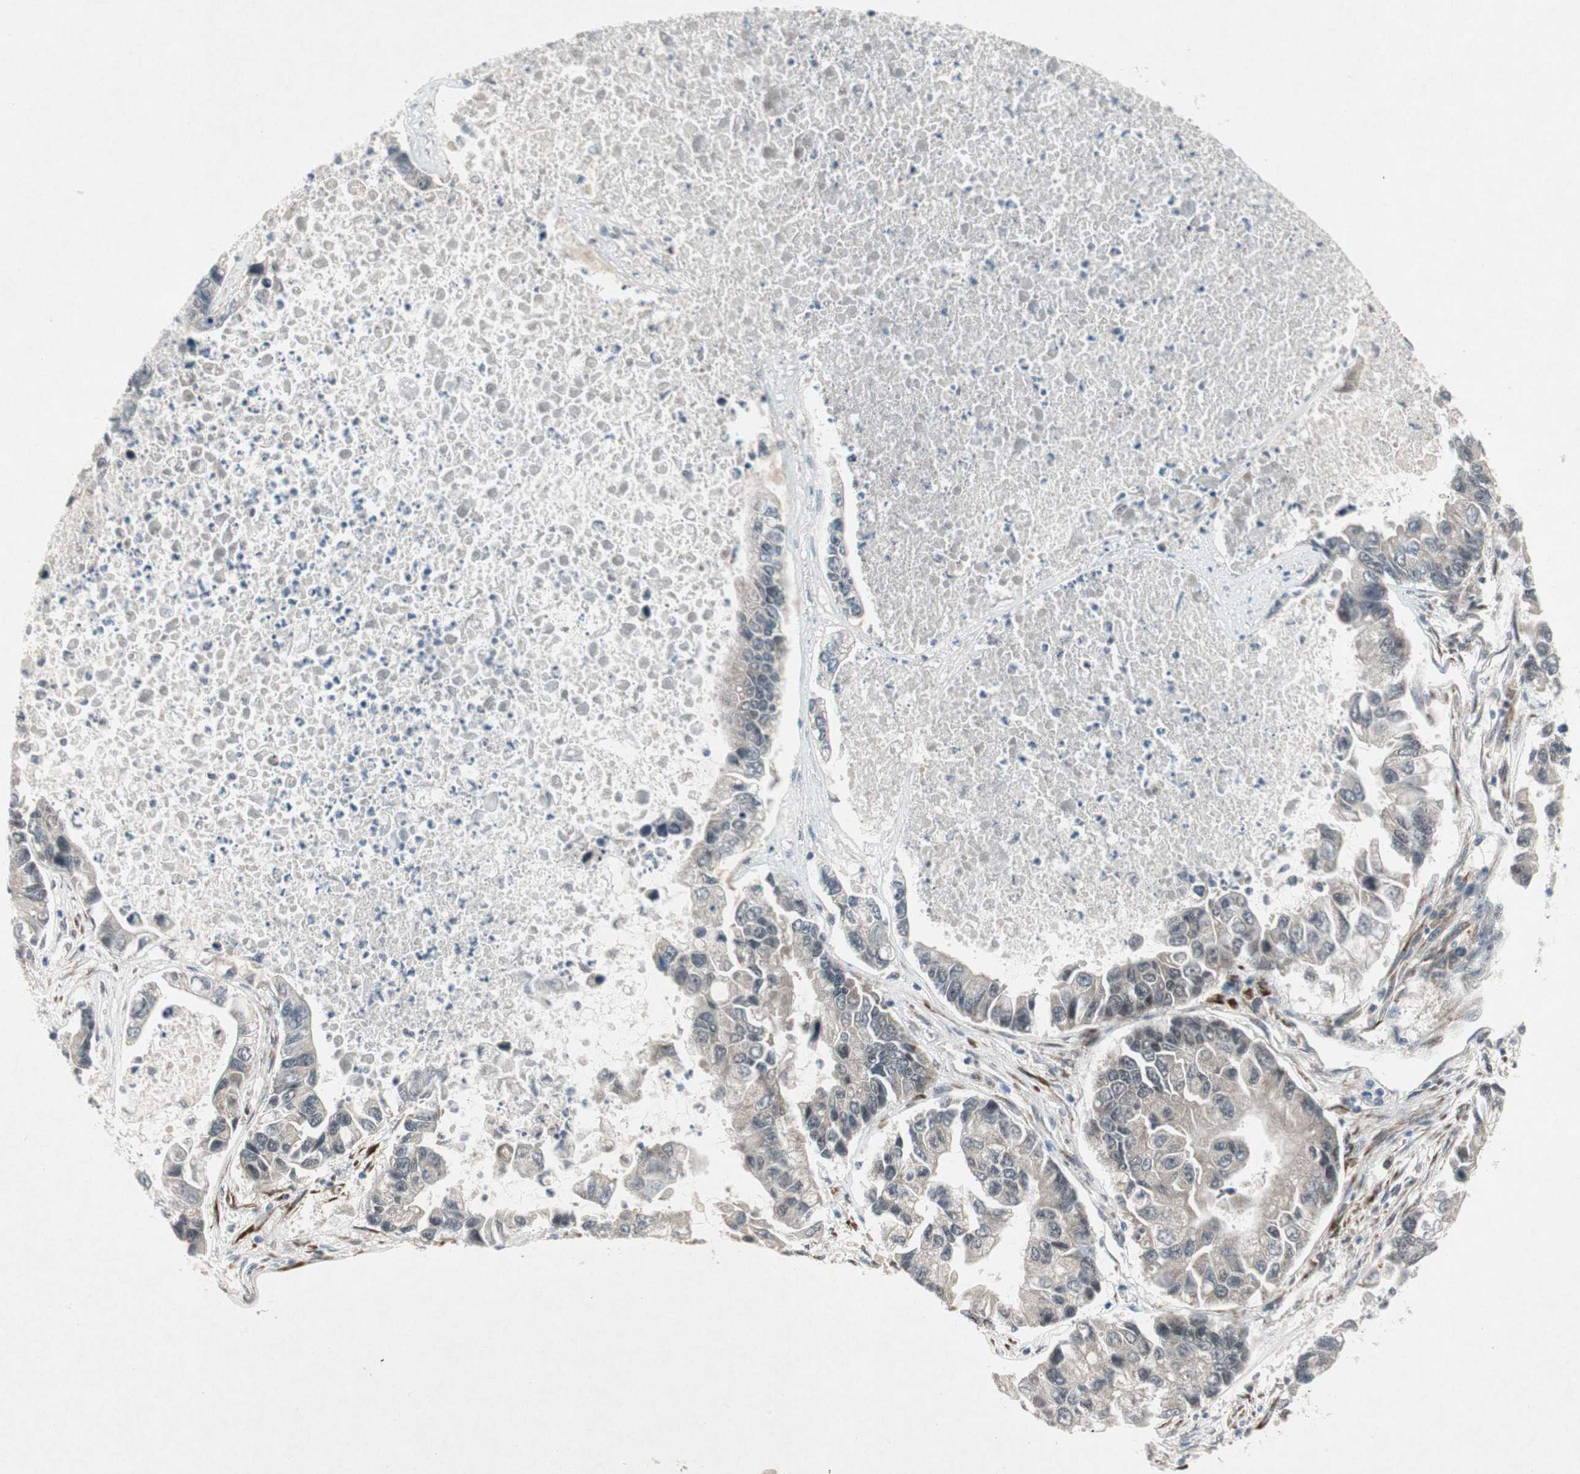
{"staining": {"intensity": "negative", "quantity": "none", "location": "none"}, "tissue": "lung cancer", "cell_type": "Tumor cells", "image_type": "cancer", "snomed": [{"axis": "morphology", "description": "Adenocarcinoma, NOS"}, {"axis": "topography", "description": "Lung"}], "caption": "Immunohistochemistry (IHC) histopathology image of neoplastic tissue: lung cancer stained with DAB shows no significant protein staining in tumor cells. (DAB immunohistochemistry, high magnification).", "gene": "TCF12", "patient": {"sex": "female", "age": 51}}